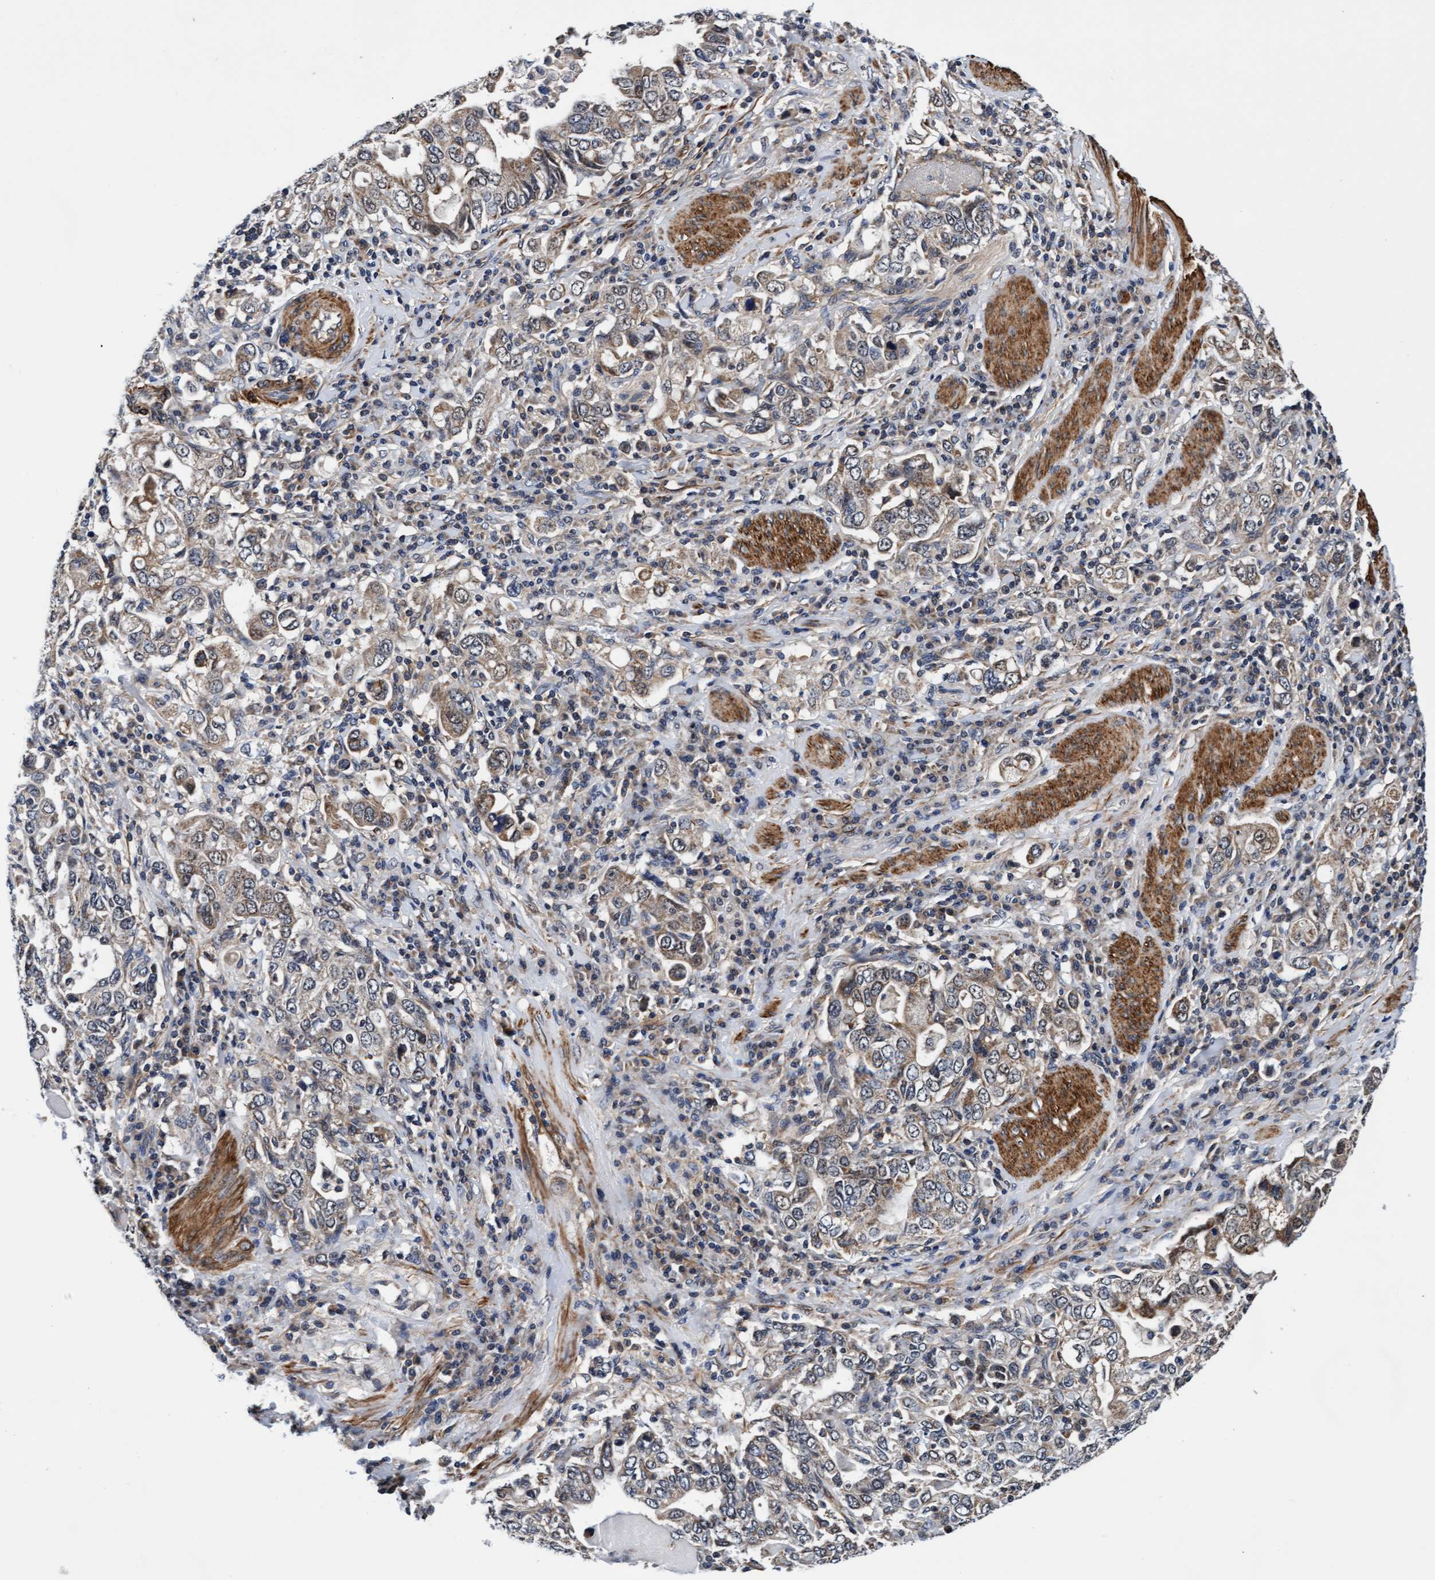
{"staining": {"intensity": "moderate", "quantity": "25%-75%", "location": "cytoplasmic/membranous"}, "tissue": "stomach cancer", "cell_type": "Tumor cells", "image_type": "cancer", "snomed": [{"axis": "morphology", "description": "Adenocarcinoma, NOS"}, {"axis": "topography", "description": "Stomach, upper"}], "caption": "Protein staining shows moderate cytoplasmic/membranous positivity in about 25%-75% of tumor cells in stomach cancer.", "gene": "EFCAB13", "patient": {"sex": "male", "age": 62}}